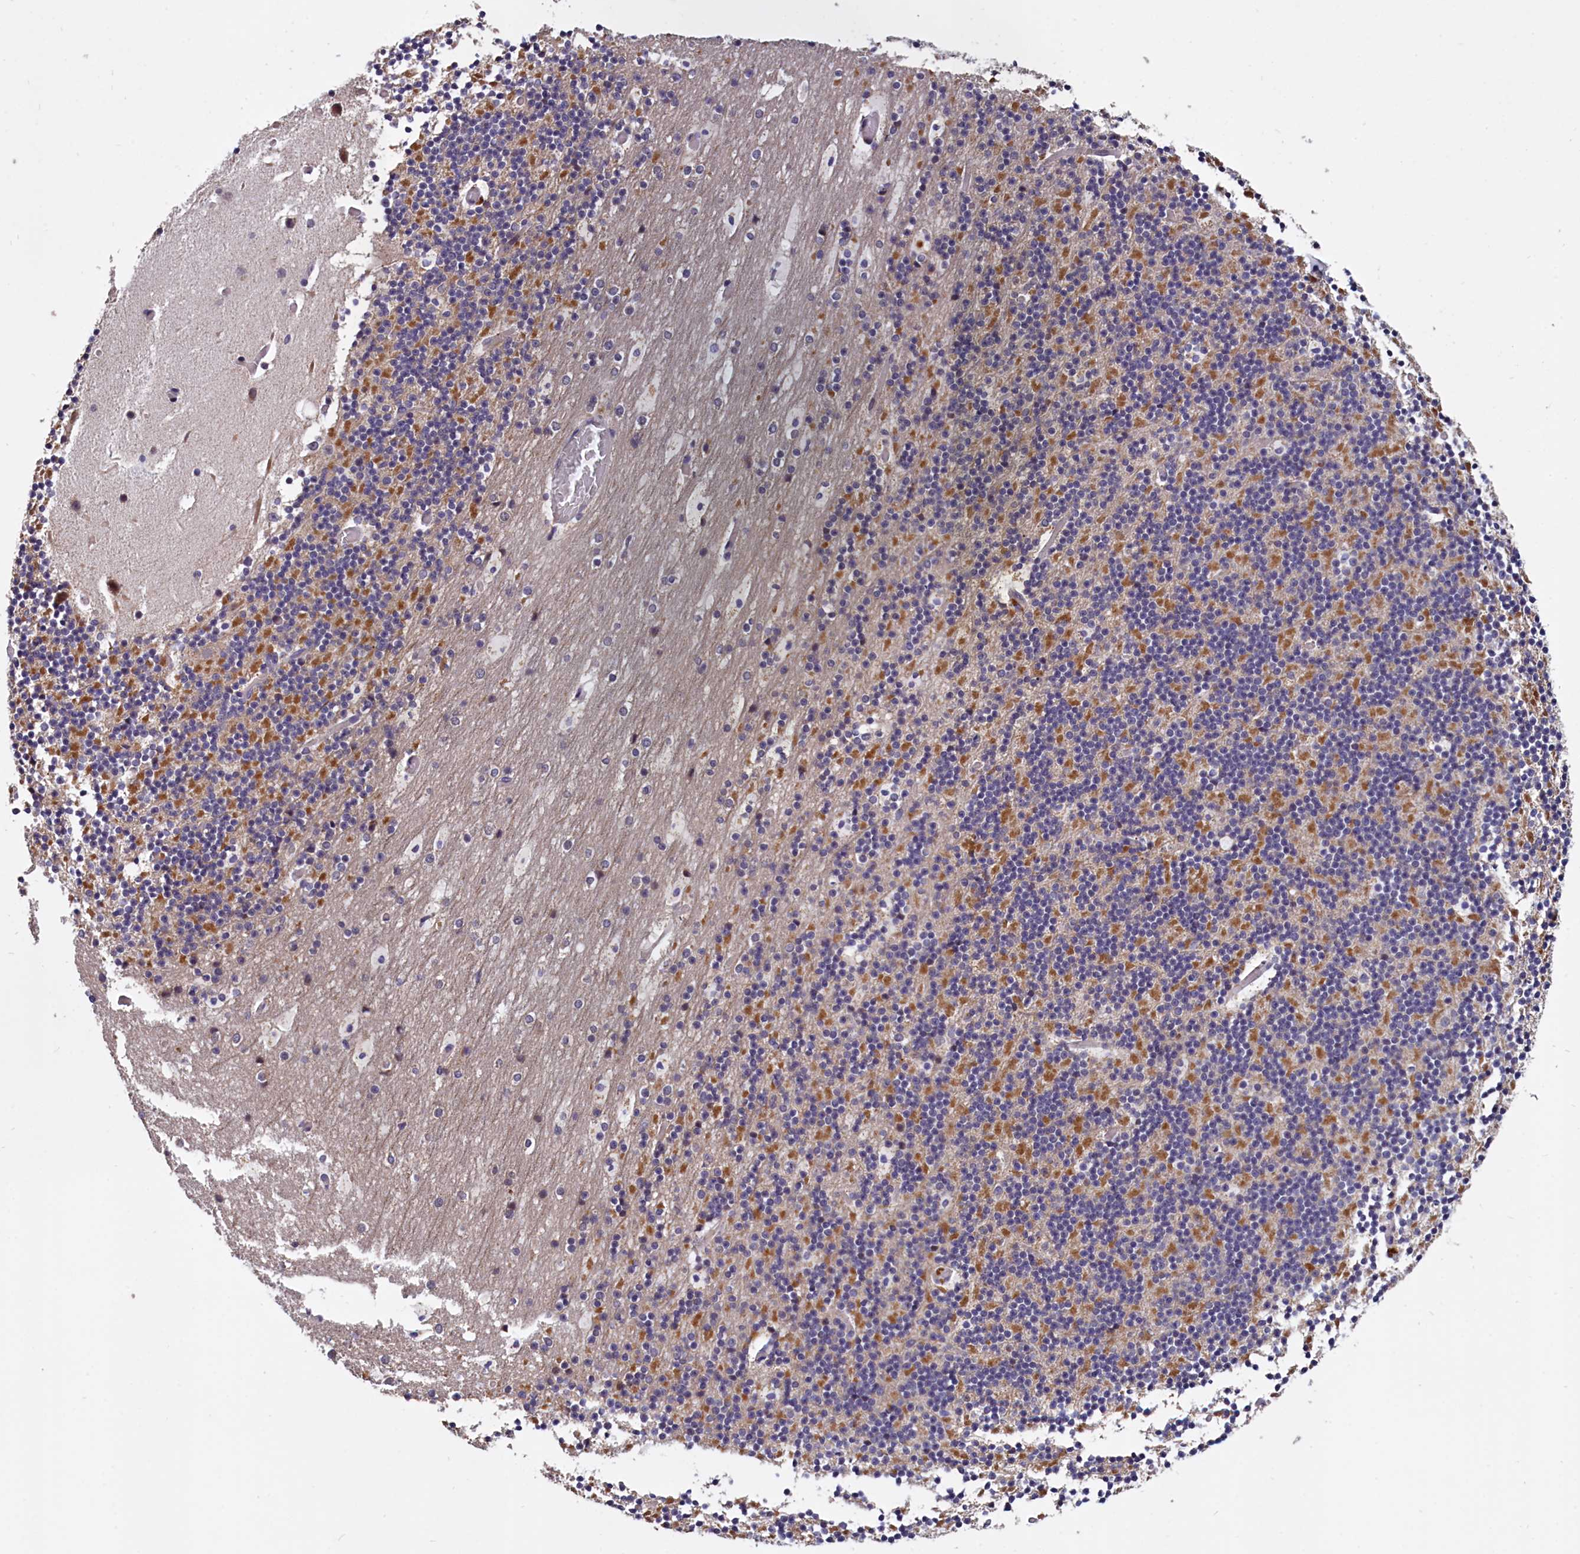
{"staining": {"intensity": "moderate", "quantity": "25%-75%", "location": "cytoplasmic/membranous"}, "tissue": "cerebellum", "cell_type": "Cells in granular layer", "image_type": "normal", "snomed": [{"axis": "morphology", "description": "Normal tissue, NOS"}, {"axis": "topography", "description": "Cerebellum"}], "caption": "Brown immunohistochemical staining in benign human cerebellum shows moderate cytoplasmic/membranous staining in about 25%-75% of cells in granular layer.", "gene": "EPB41L4B", "patient": {"sex": "male", "age": 57}}